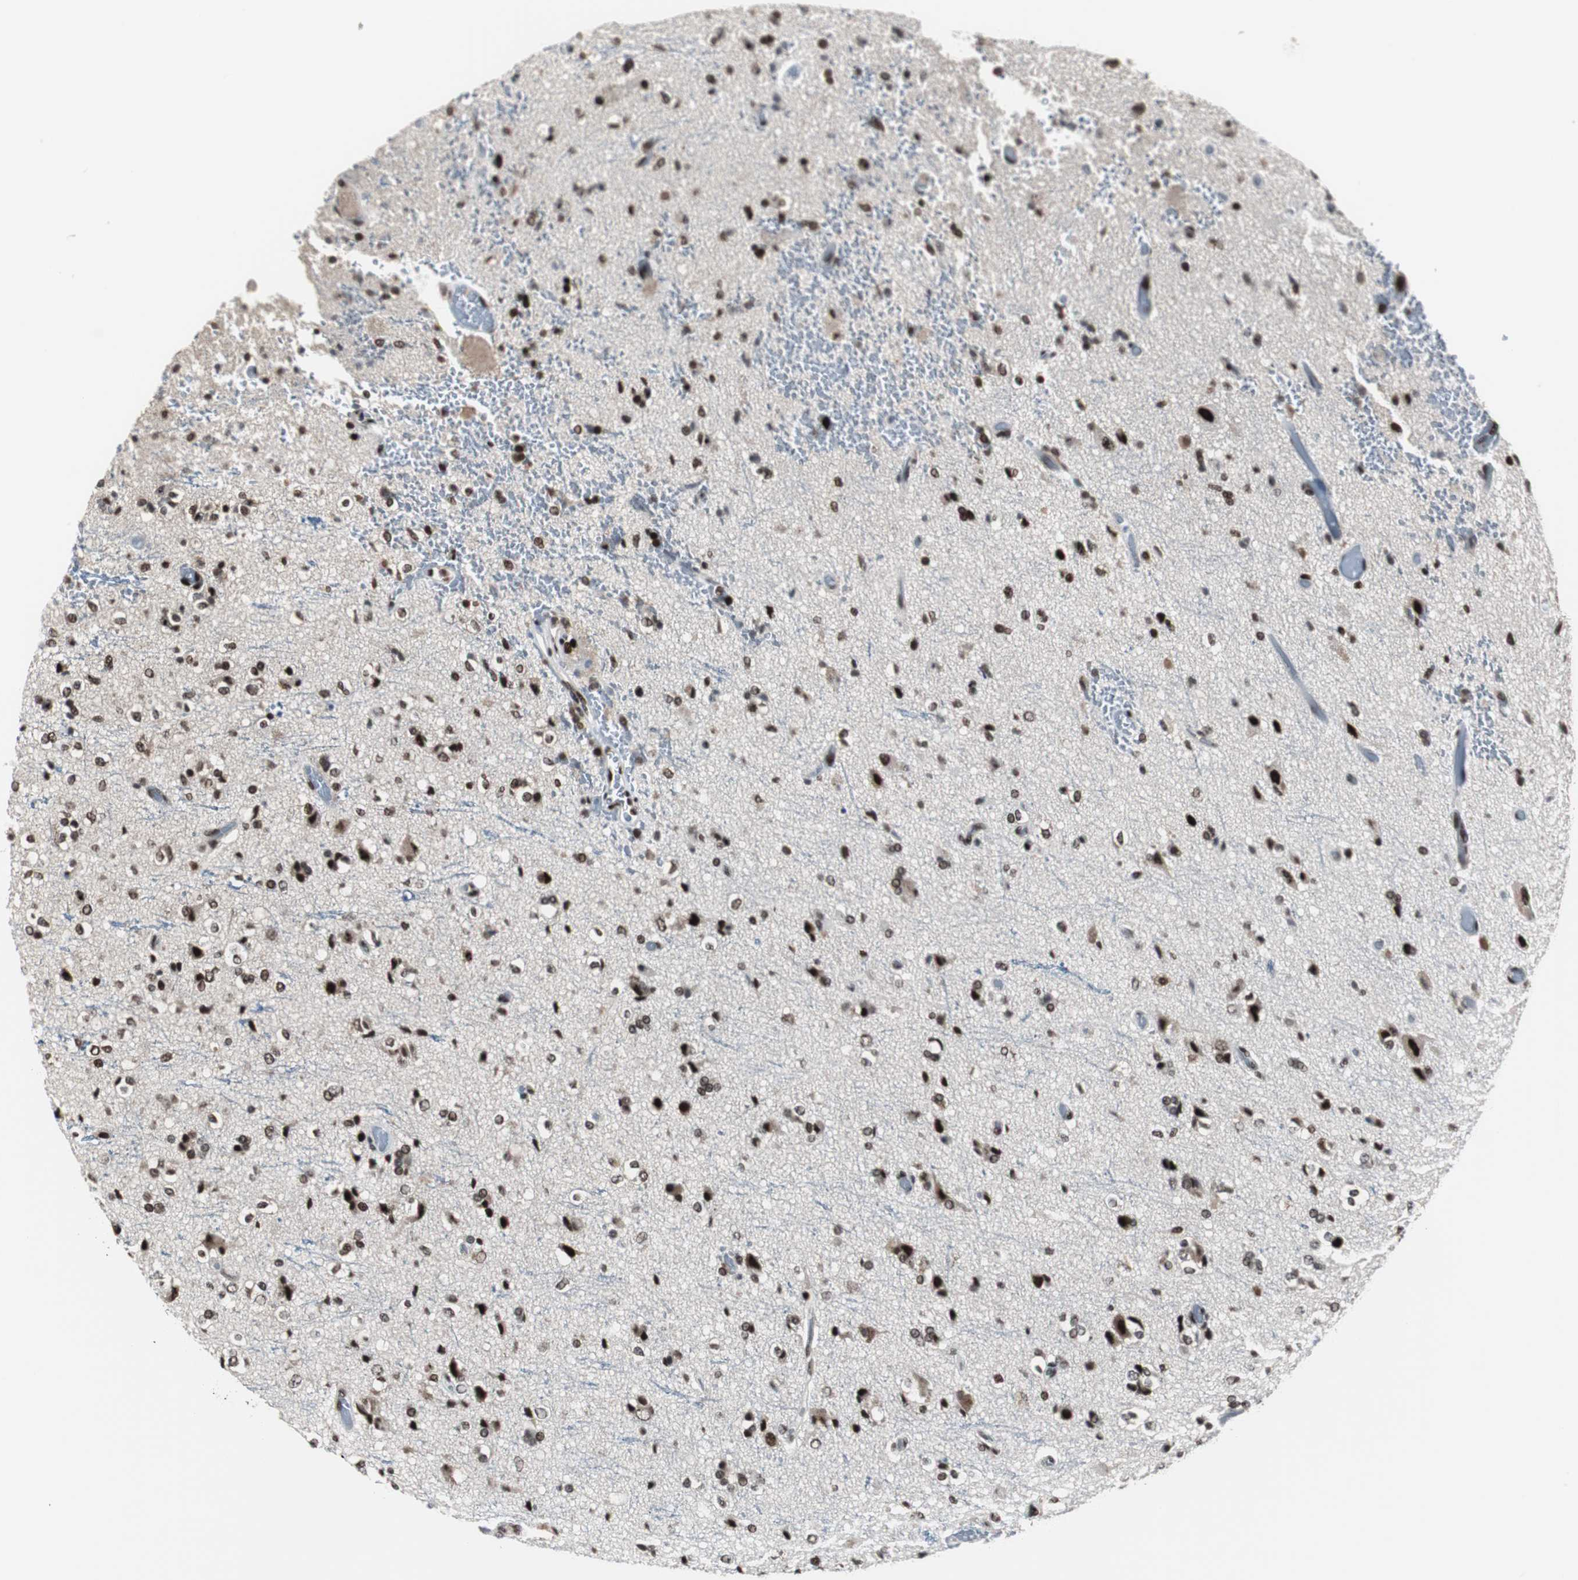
{"staining": {"intensity": "strong", "quantity": ">75%", "location": "nuclear"}, "tissue": "glioma", "cell_type": "Tumor cells", "image_type": "cancer", "snomed": [{"axis": "morphology", "description": "Glioma, malignant, High grade"}, {"axis": "topography", "description": "Brain"}], "caption": "Approximately >75% of tumor cells in malignant glioma (high-grade) exhibit strong nuclear protein positivity as visualized by brown immunohistochemical staining.", "gene": "CDK9", "patient": {"sex": "male", "age": 47}}